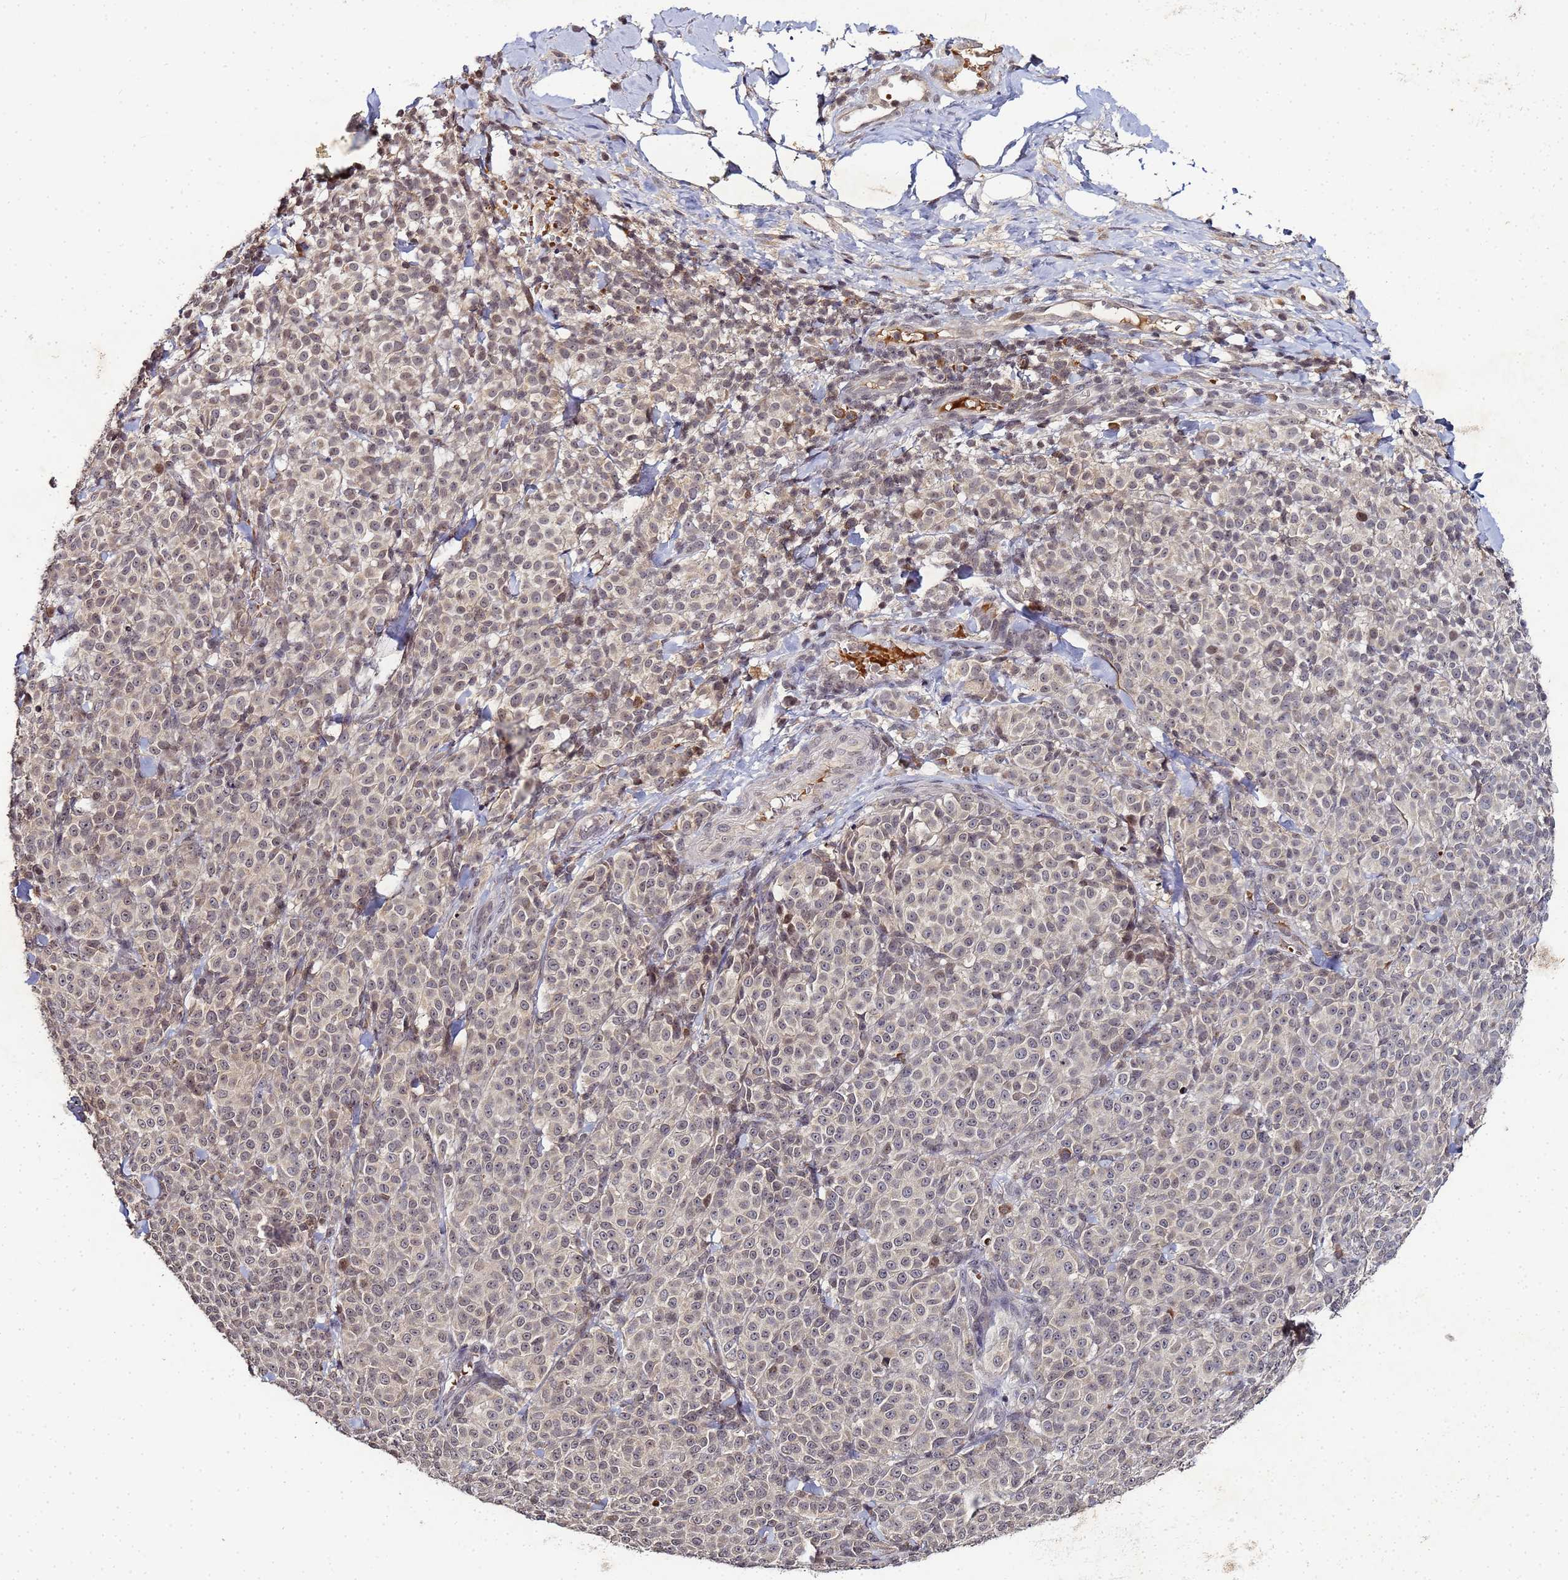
{"staining": {"intensity": "weak", "quantity": "<25%", "location": "cytoplasmic/membranous"}, "tissue": "melanoma", "cell_type": "Tumor cells", "image_type": "cancer", "snomed": [{"axis": "morphology", "description": "Normal tissue, NOS"}, {"axis": "morphology", "description": "Malignant melanoma, NOS"}, {"axis": "topography", "description": "Skin"}], "caption": "Tumor cells are negative for protein expression in human melanoma. (DAB (3,3'-diaminobenzidine) immunohistochemistry, high magnification).", "gene": "FZD4", "patient": {"sex": "female", "age": 34}}